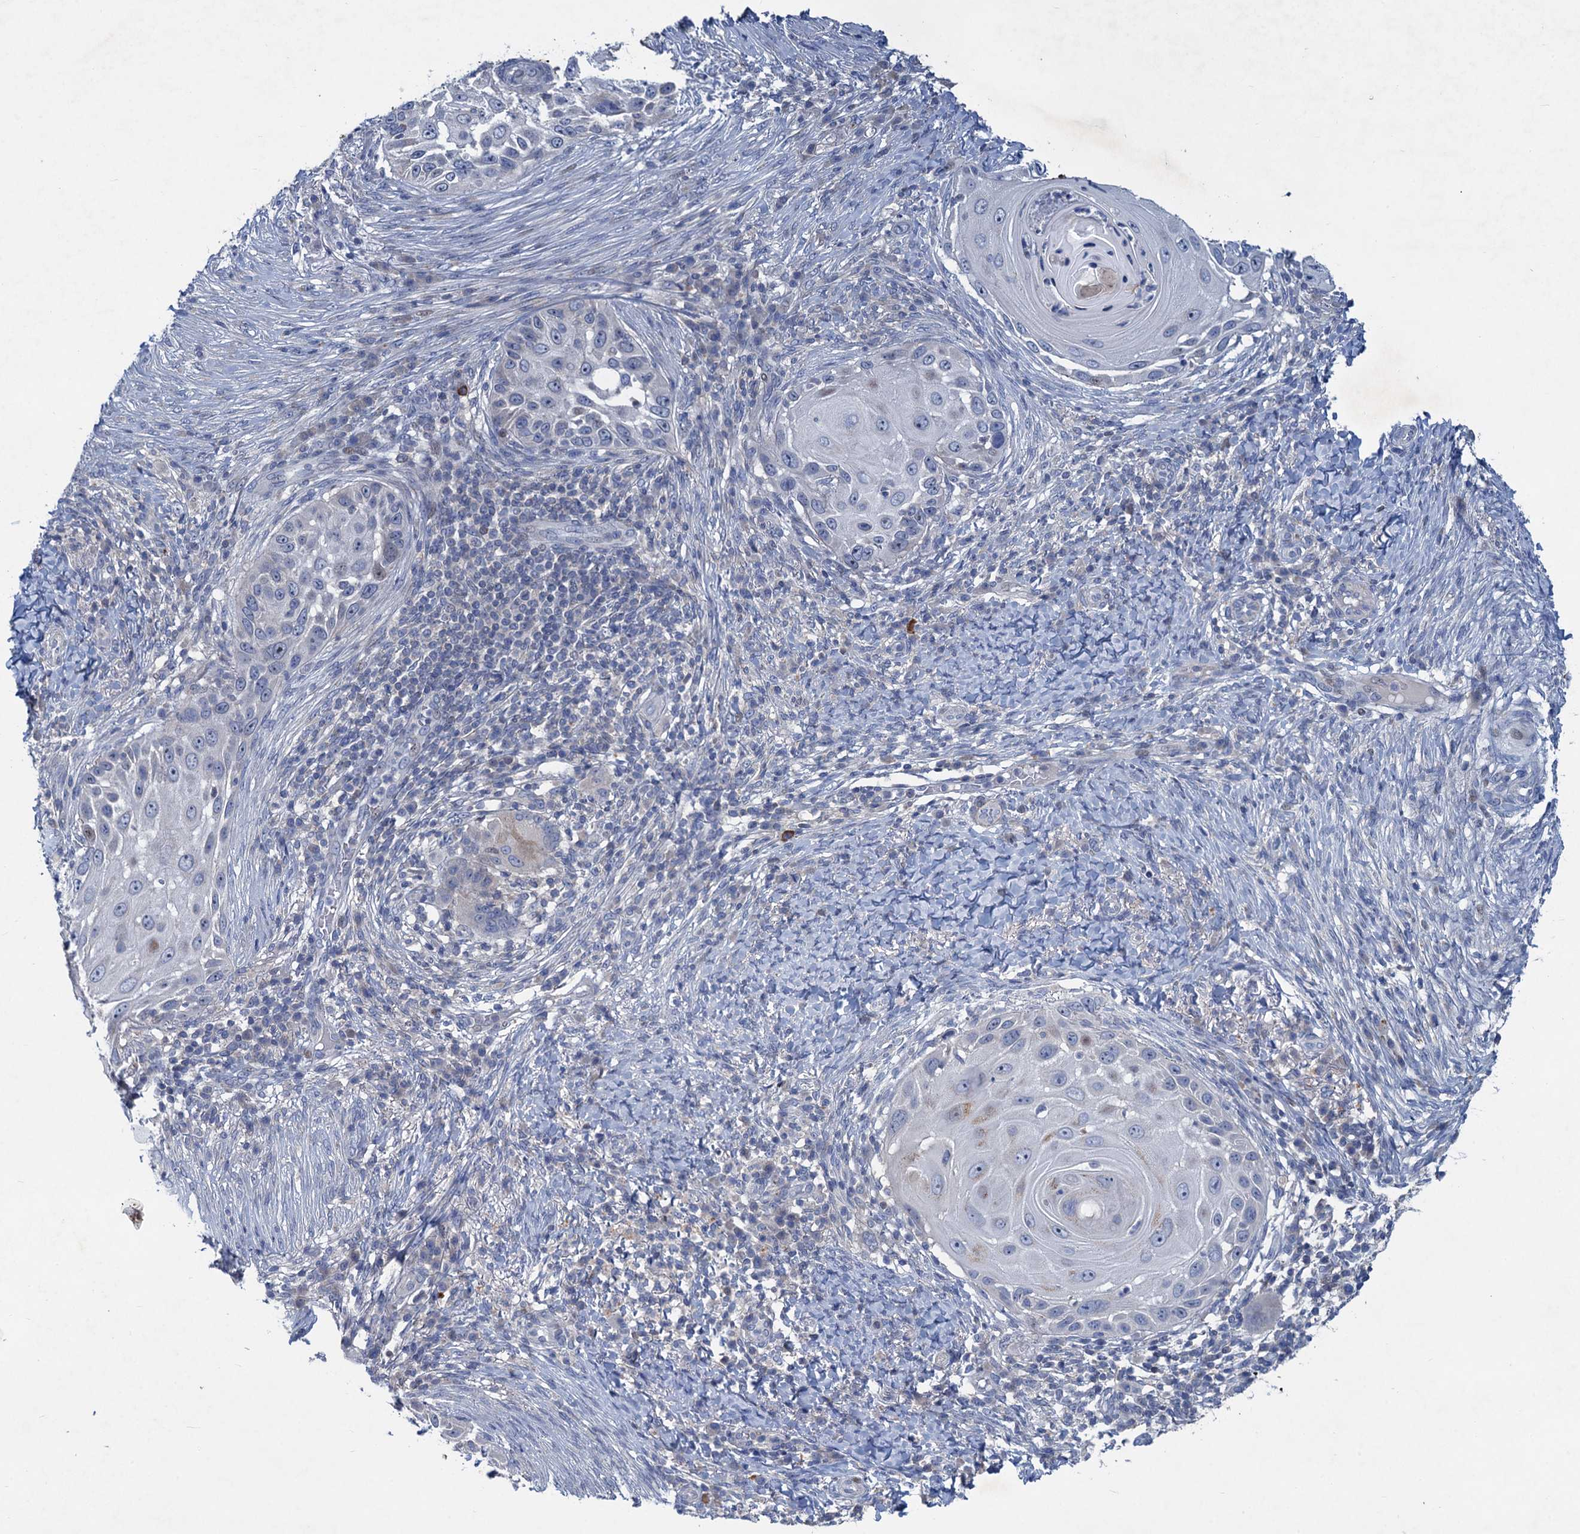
{"staining": {"intensity": "negative", "quantity": "none", "location": "none"}, "tissue": "skin cancer", "cell_type": "Tumor cells", "image_type": "cancer", "snomed": [{"axis": "morphology", "description": "Squamous cell carcinoma, NOS"}, {"axis": "topography", "description": "Skin"}], "caption": "Immunohistochemical staining of human squamous cell carcinoma (skin) demonstrates no significant expression in tumor cells.", "gene": "ESYT3", "patient": {"sex": "female", "age": 44}}